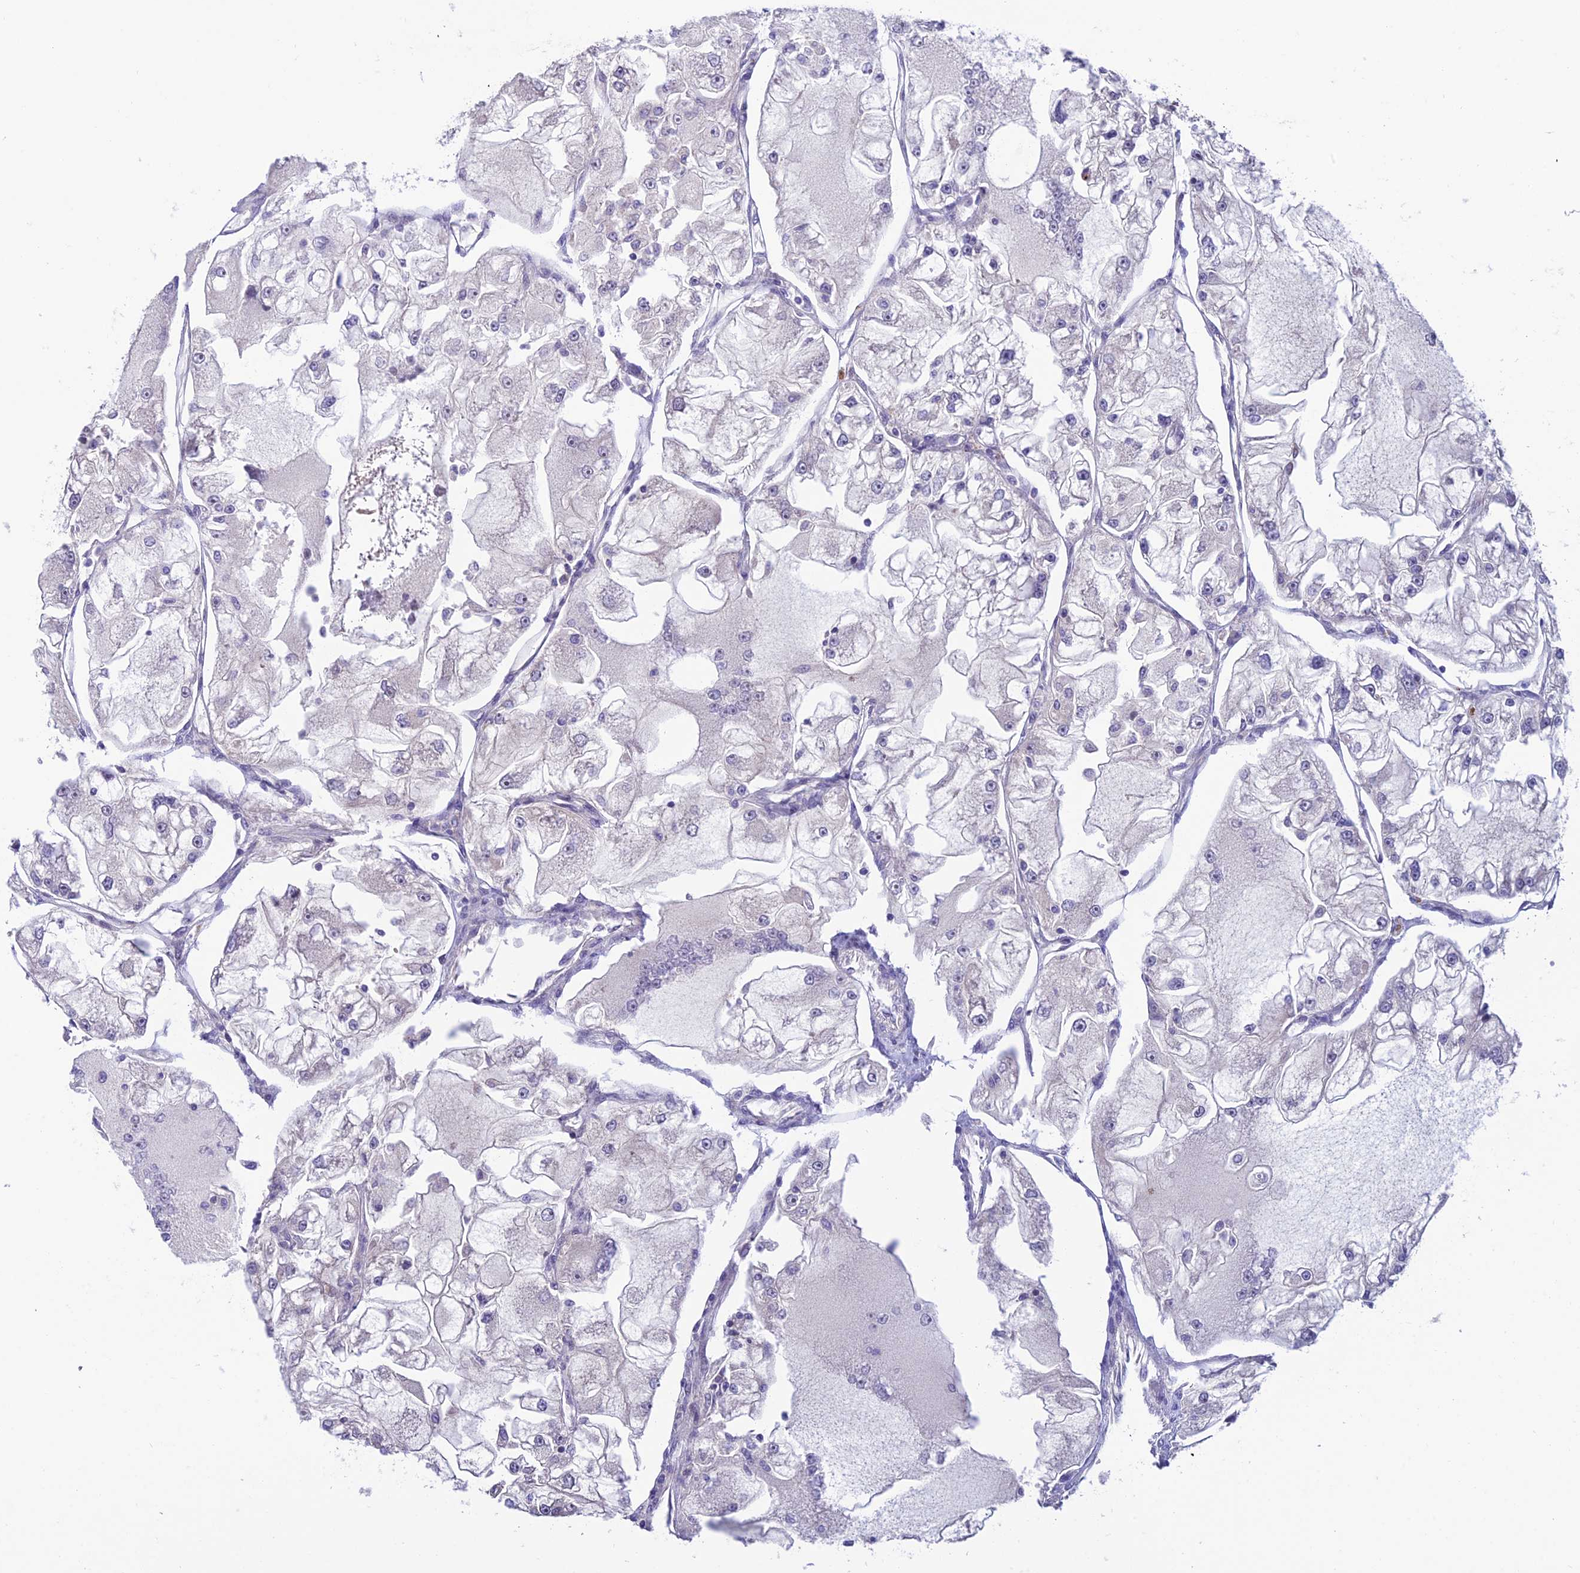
{"staining": {"intensity": "negative", "quantity": "none", "location": "none"}, "tissue": "renal cancer", "cell_type": "Tumor cells", "image_type": "cancer", "snomed": [{"axis": "morphology", "description": "Adenocarcinoma, NOS"}, {"axis": "topography", "description": "Kidney"}], "caption": "IHC photomicrograph of renal cancer (adenocarcinoma) stained for a protein (brown), which displays no staining in tumor cells. (Immunohistochemistry, brightfield microscopy, high magnification).", "gene": "ARHGEF18", "patient": {"sex": "female", "age": 72}}